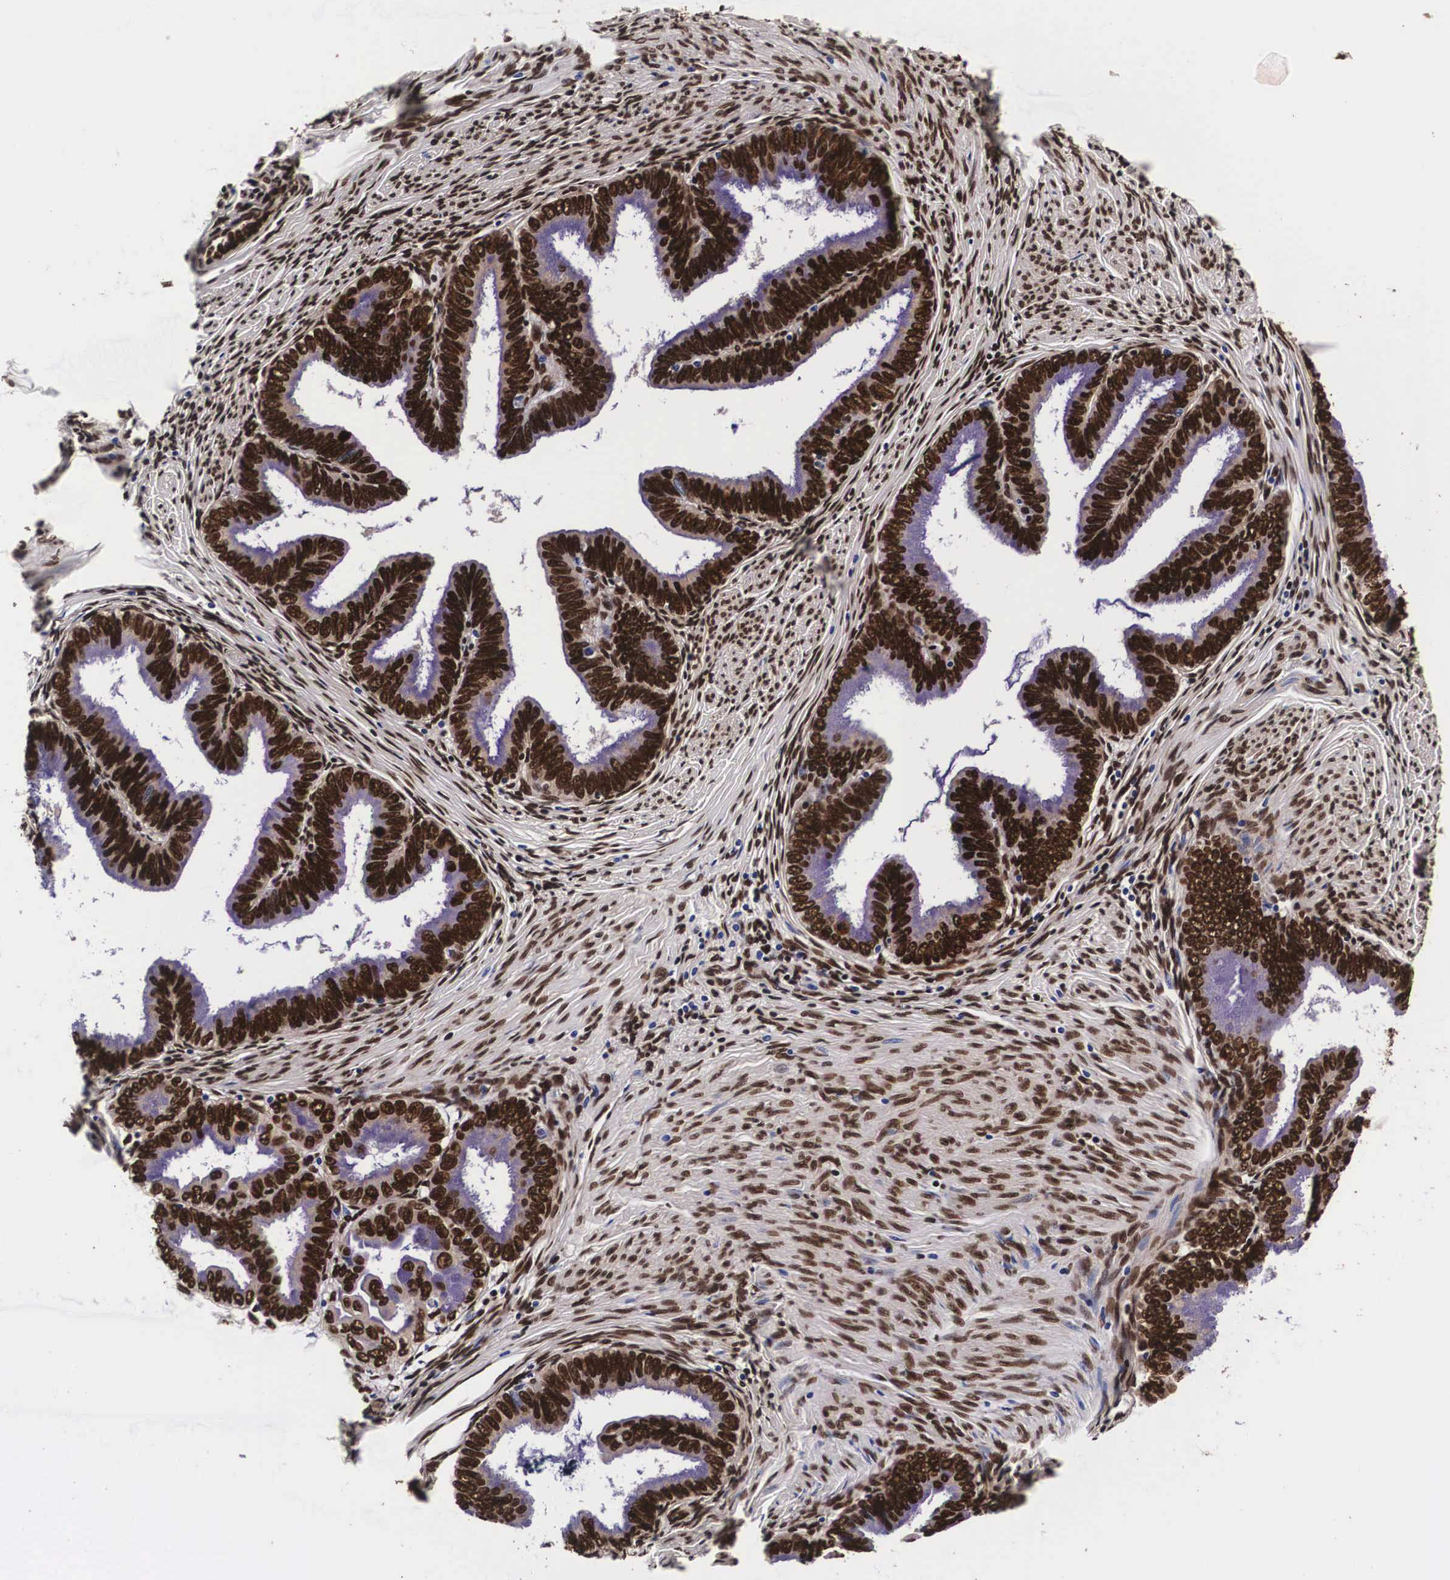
{"staining": {"intensity": "strong", "quantity": ">75%", "location": "nuclear"}, "tissue": "cervical cancer", "cell_type": "Tumor cells", "image_type": "cancer", "snomed": [{"axis": "morphology", "description": "Adenocarcinoma, NOS"}, {"axis": "topography", "description": "Cervix"}], "caption": "Immunohistochemical staining of human cervical adenocarcinoma reveals strong nuclear protein staining in about >75% of tumor cells.", "gene": "PABPN1", "patient": {"sex": "female", "age": 49}}